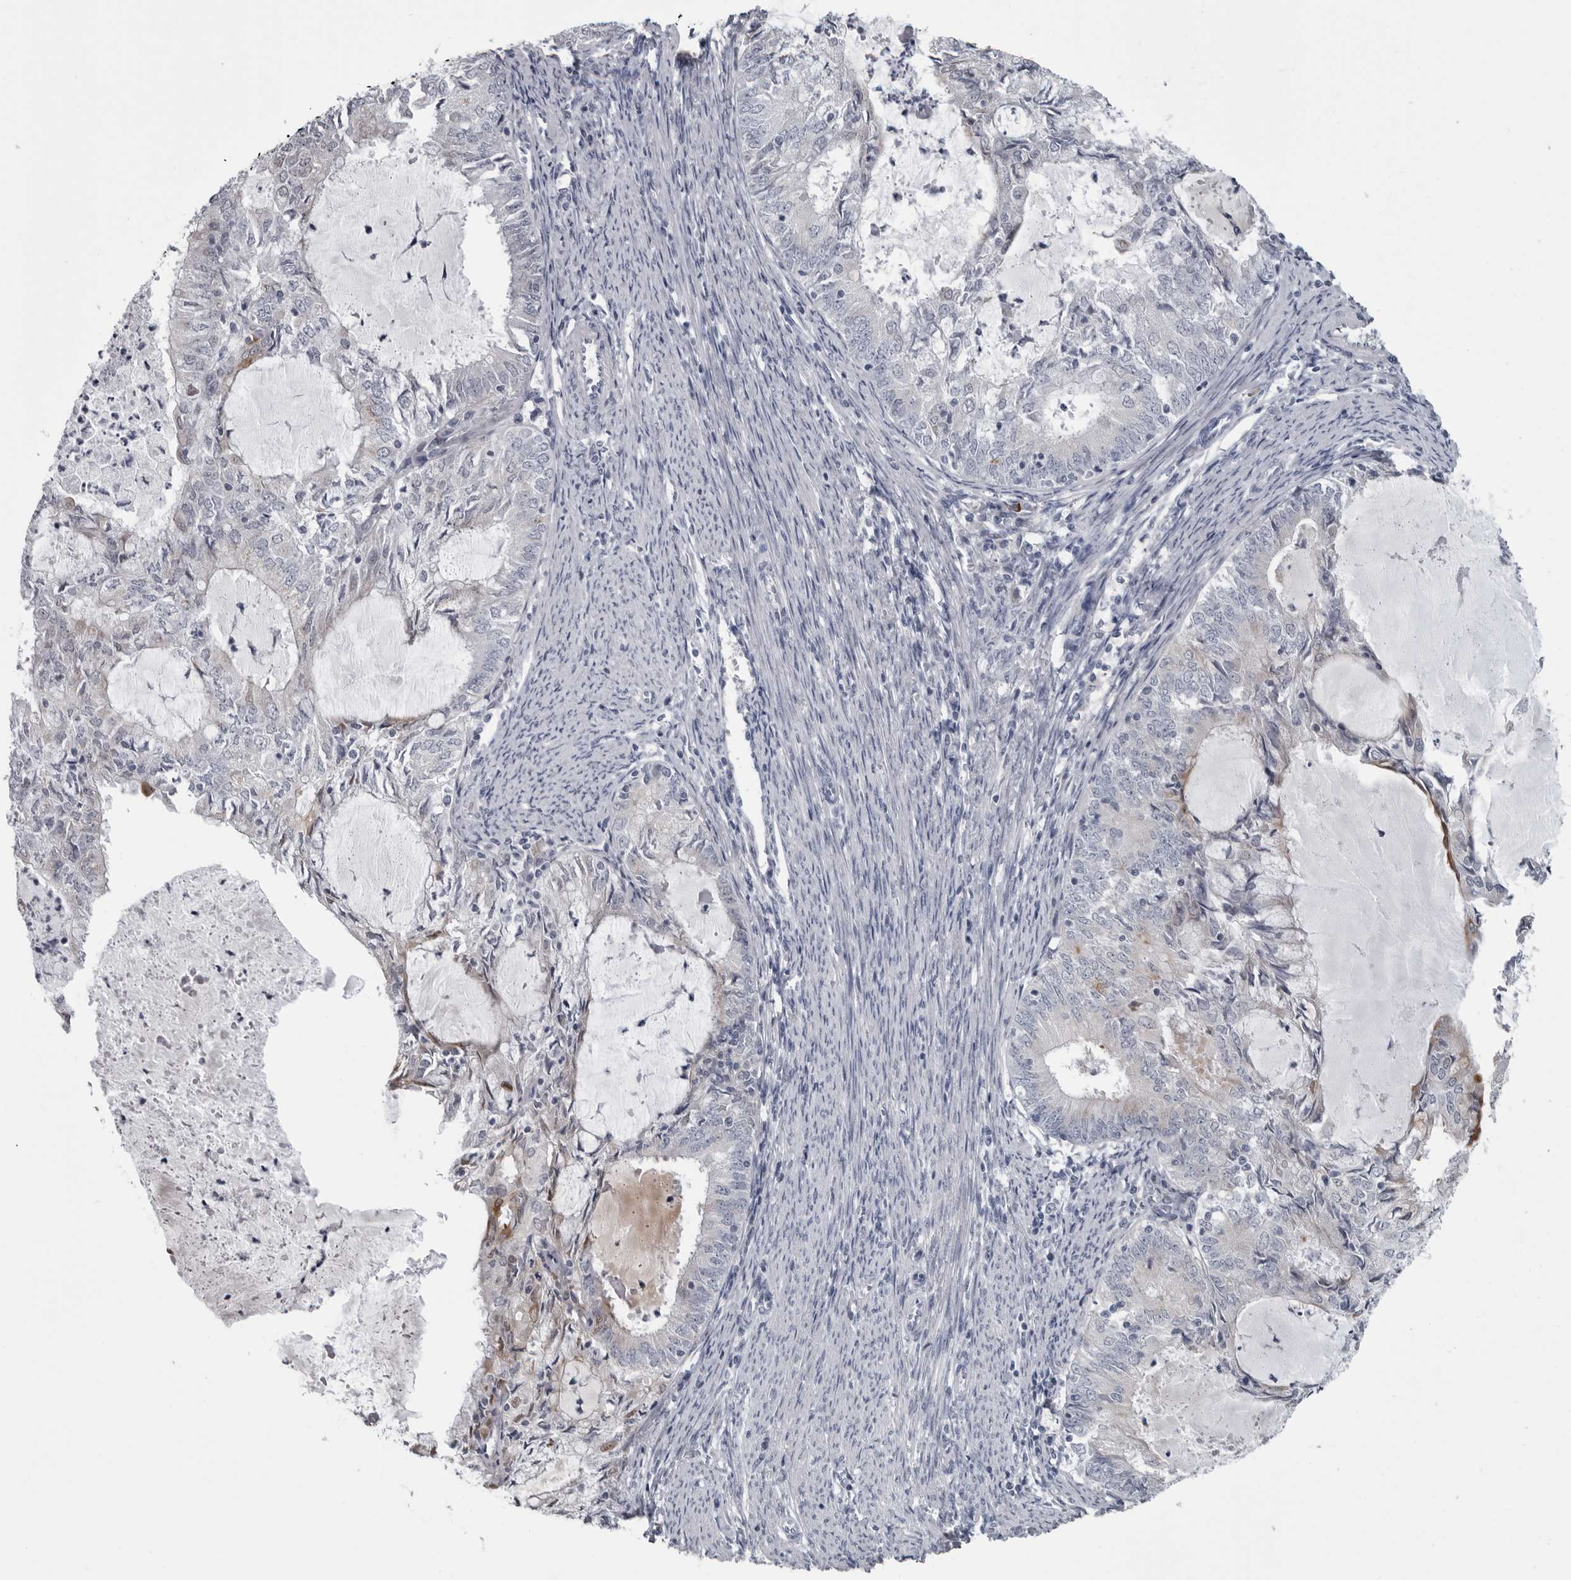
{"staining": {"intensity": "negative", "quantity": "none", "location": "none"}, "tissue": "endometrial cancer", "cell_type": "Tumor cells", "image_type": "cancer", "snomed": [{"axis": "morphology", "description": "Adenocarcinoma, NOS"}, {"axis": "topography", "description": "Endometrium"}], "caption": "The histopathology image displays no staining of tumor cells in endometrial cancer (adenocarcinoma). (DAB (3,3'-diaminobenzidine) immunohistochemistry (IHC) visualized using brightfield microscopy, high magnification).", "gene": "MYOC", "patient": {"sex": "female", "age": 57}}